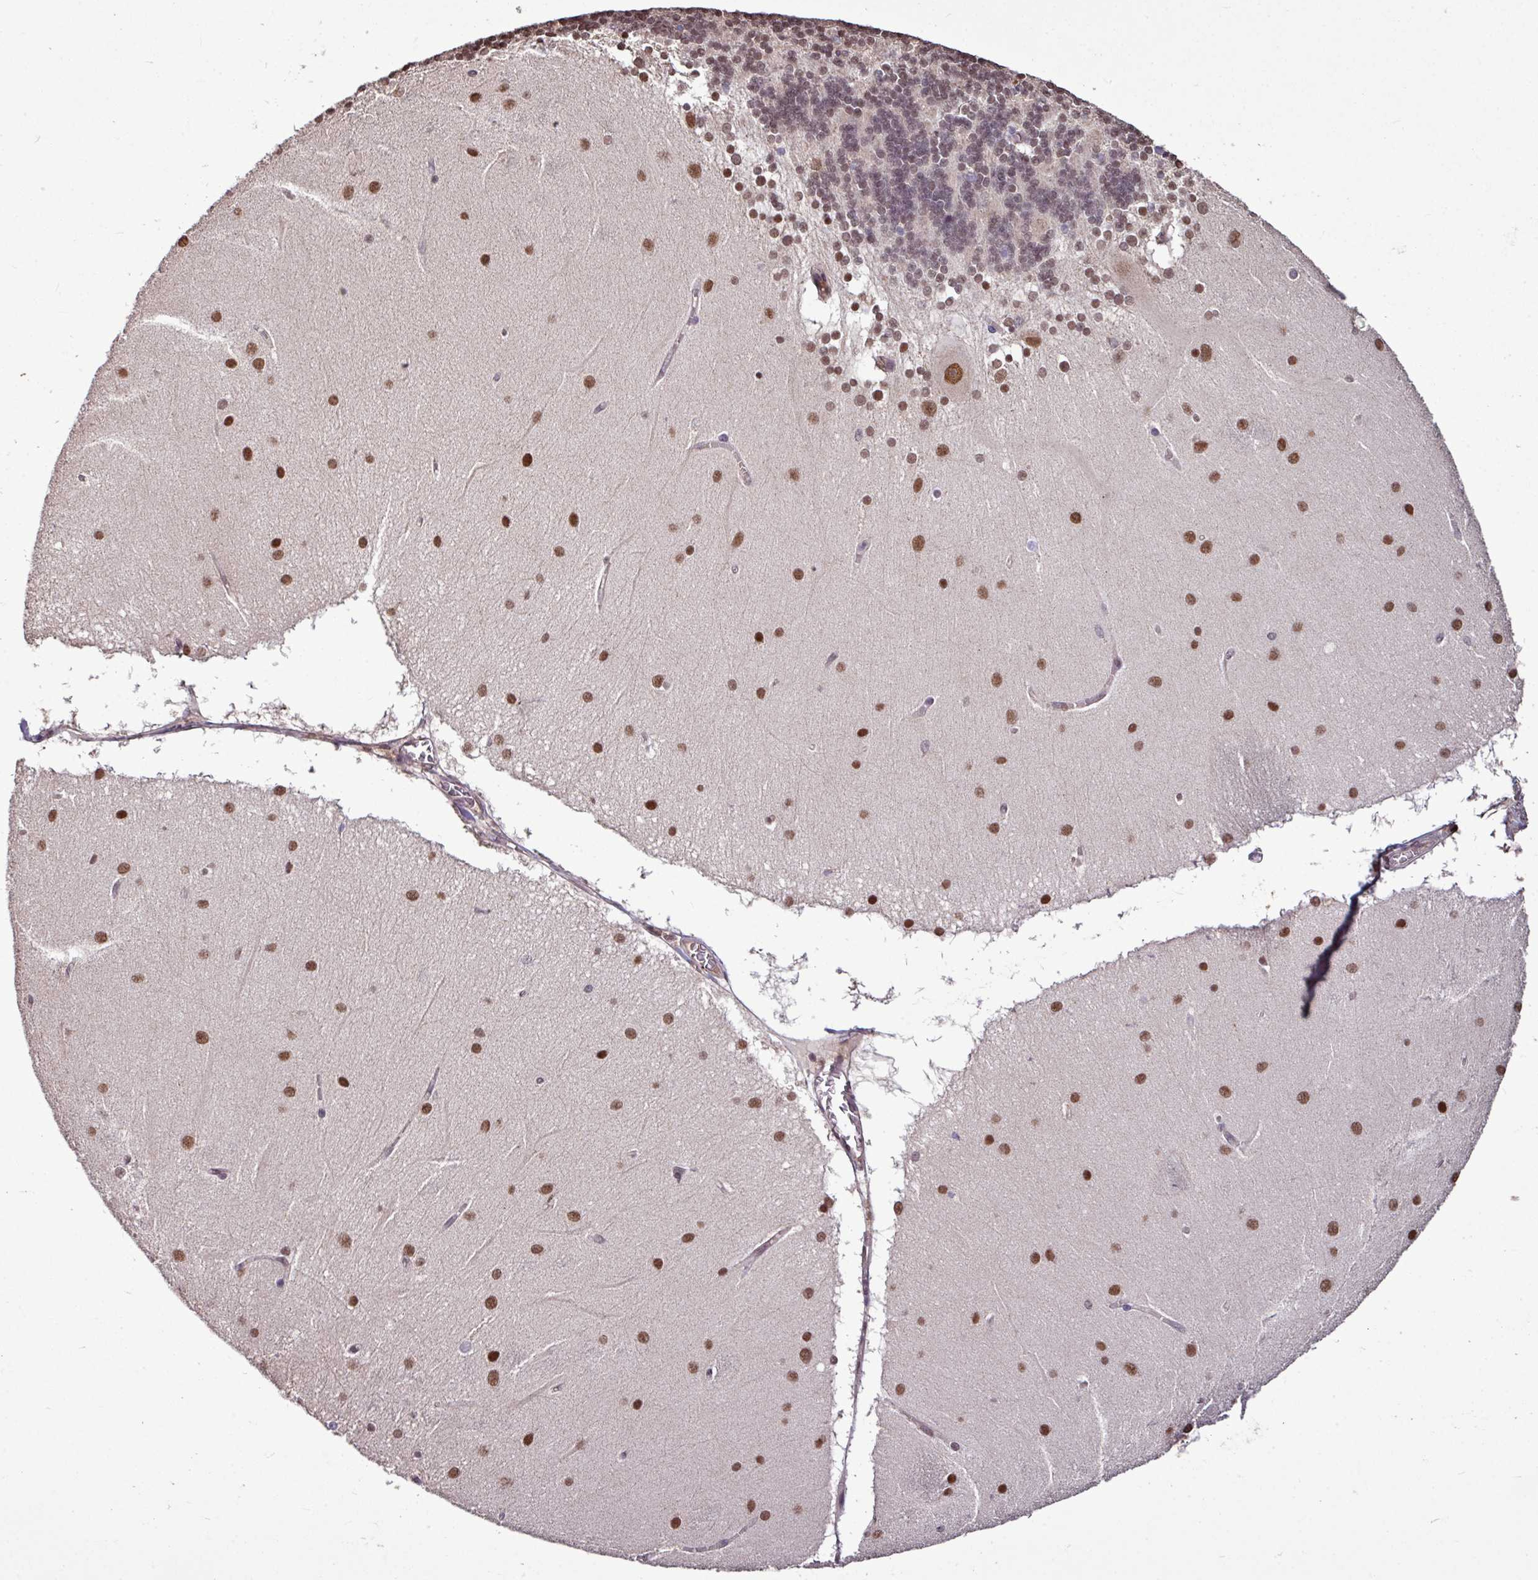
{"staining": {"intensity": "moderate", "quantity": "25%-75%", "location": "nuclear"}, "tissue": "cerebellum", "cell_type": "Cells in granular layer", "image_type": "normal", "snomed": [{"axis": "morphology", "description": "Normal tissue, NOS"}, {"axis": "topography", "description": "Cerebellum"}], "caption": "Immunohistochemistry micrograph of benign cerebellum stained for a protein (brown), which displays medium levels of moderate nuclear expression in about 25%-75% of cells in granular layer.", "gene": "SKIC2", "patient": {"sex": "female", "age": 54}}